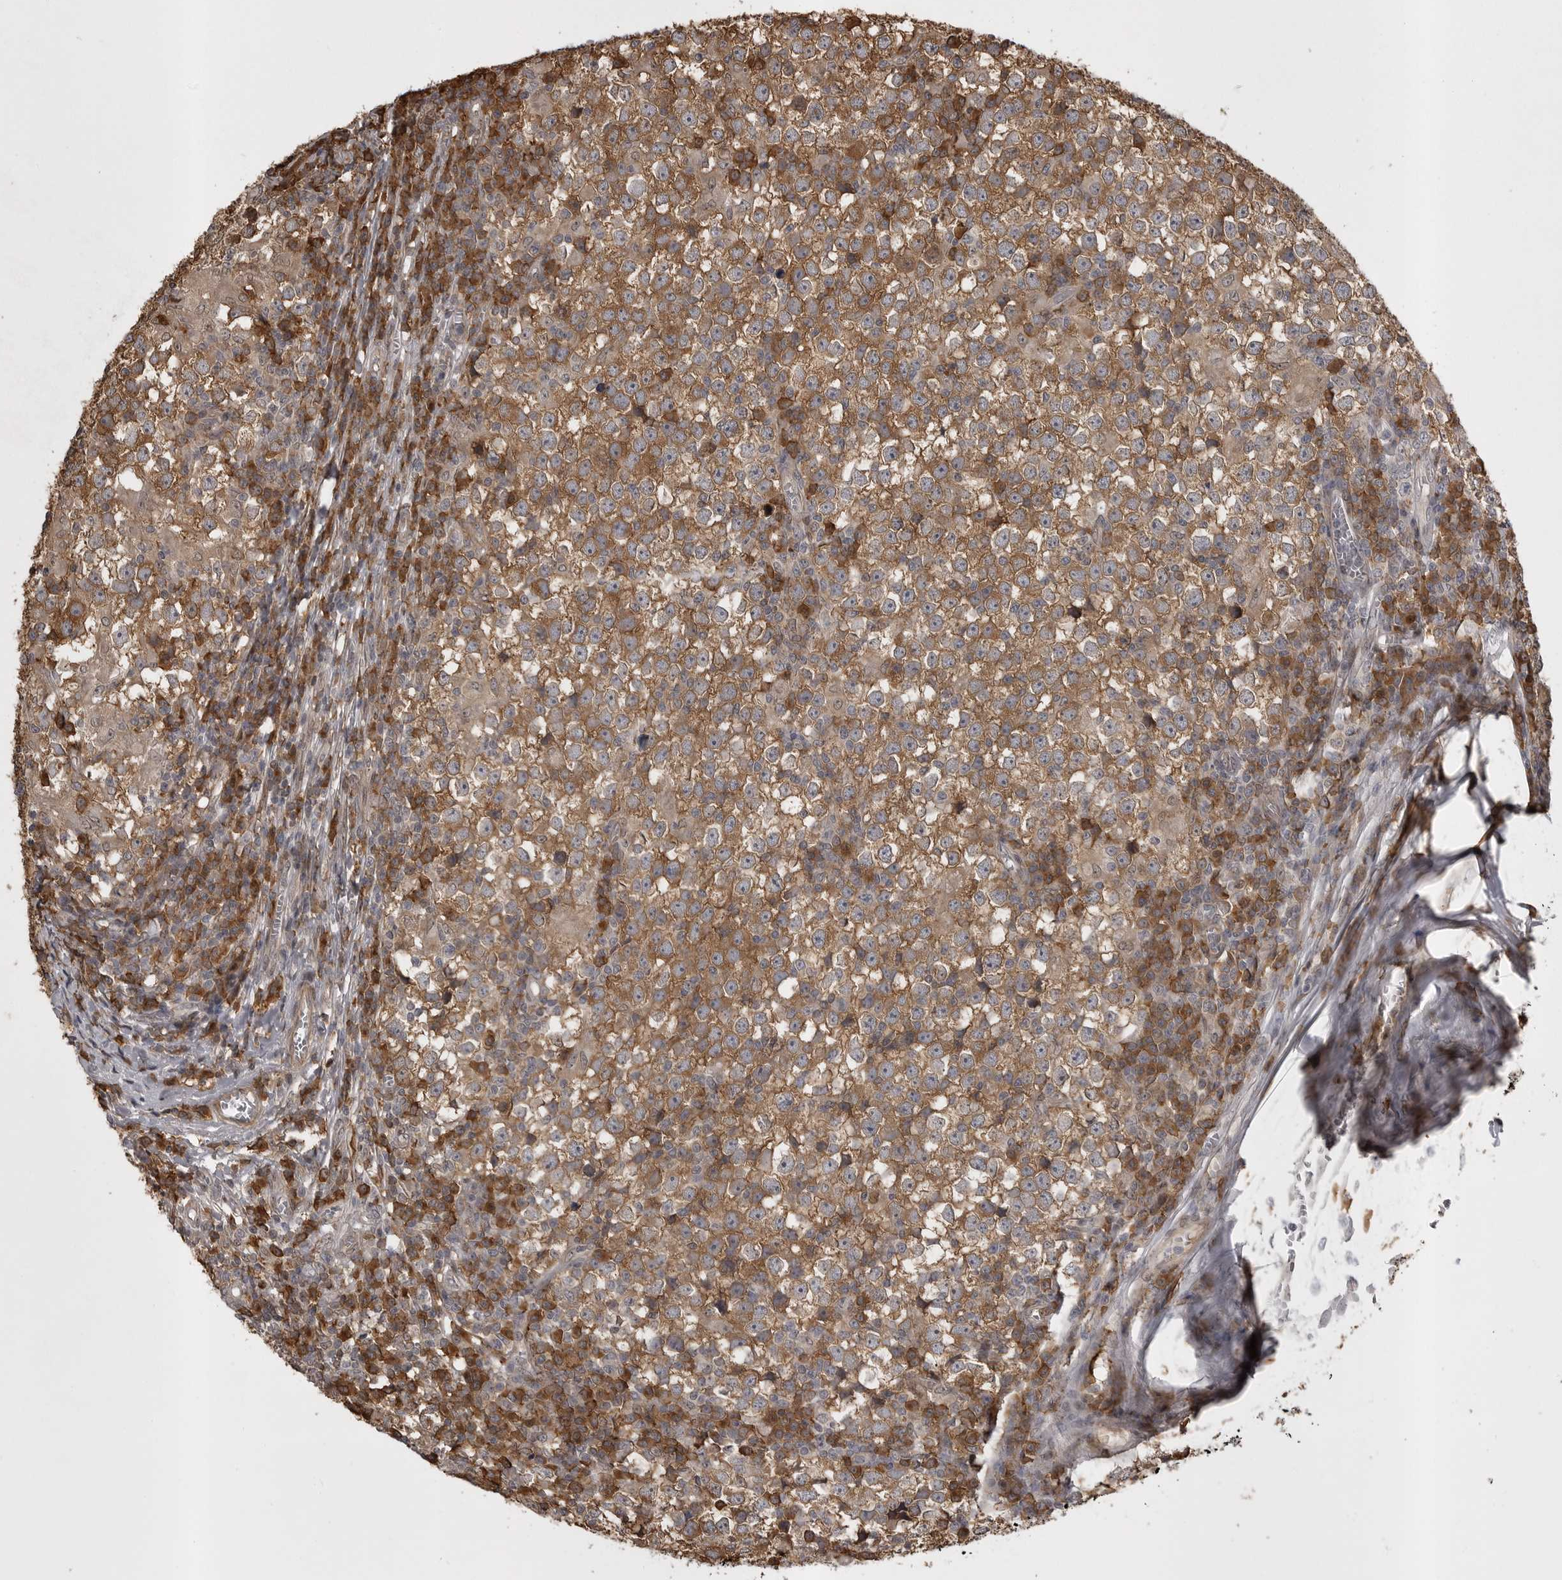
{"staining": {"intensity": "moderate", "quantity": ">75%", "location": "cytoplasmic/membranous"}, "tissue": "testis cancer", "cell_type": "Tumor cells", "image_type": "cancer", "snomed": [{"axis": "morphology", "description": "Seminoma, NOS"}, {"axis": "topography", "description": "Testis"}], "caption": "Moderate cytoplasmic/membranous staining is seen in about >75% of tumor cells in seminoma (testis).", "gene": "SNX16", "patient": {"sex": "male", "age": 65}}